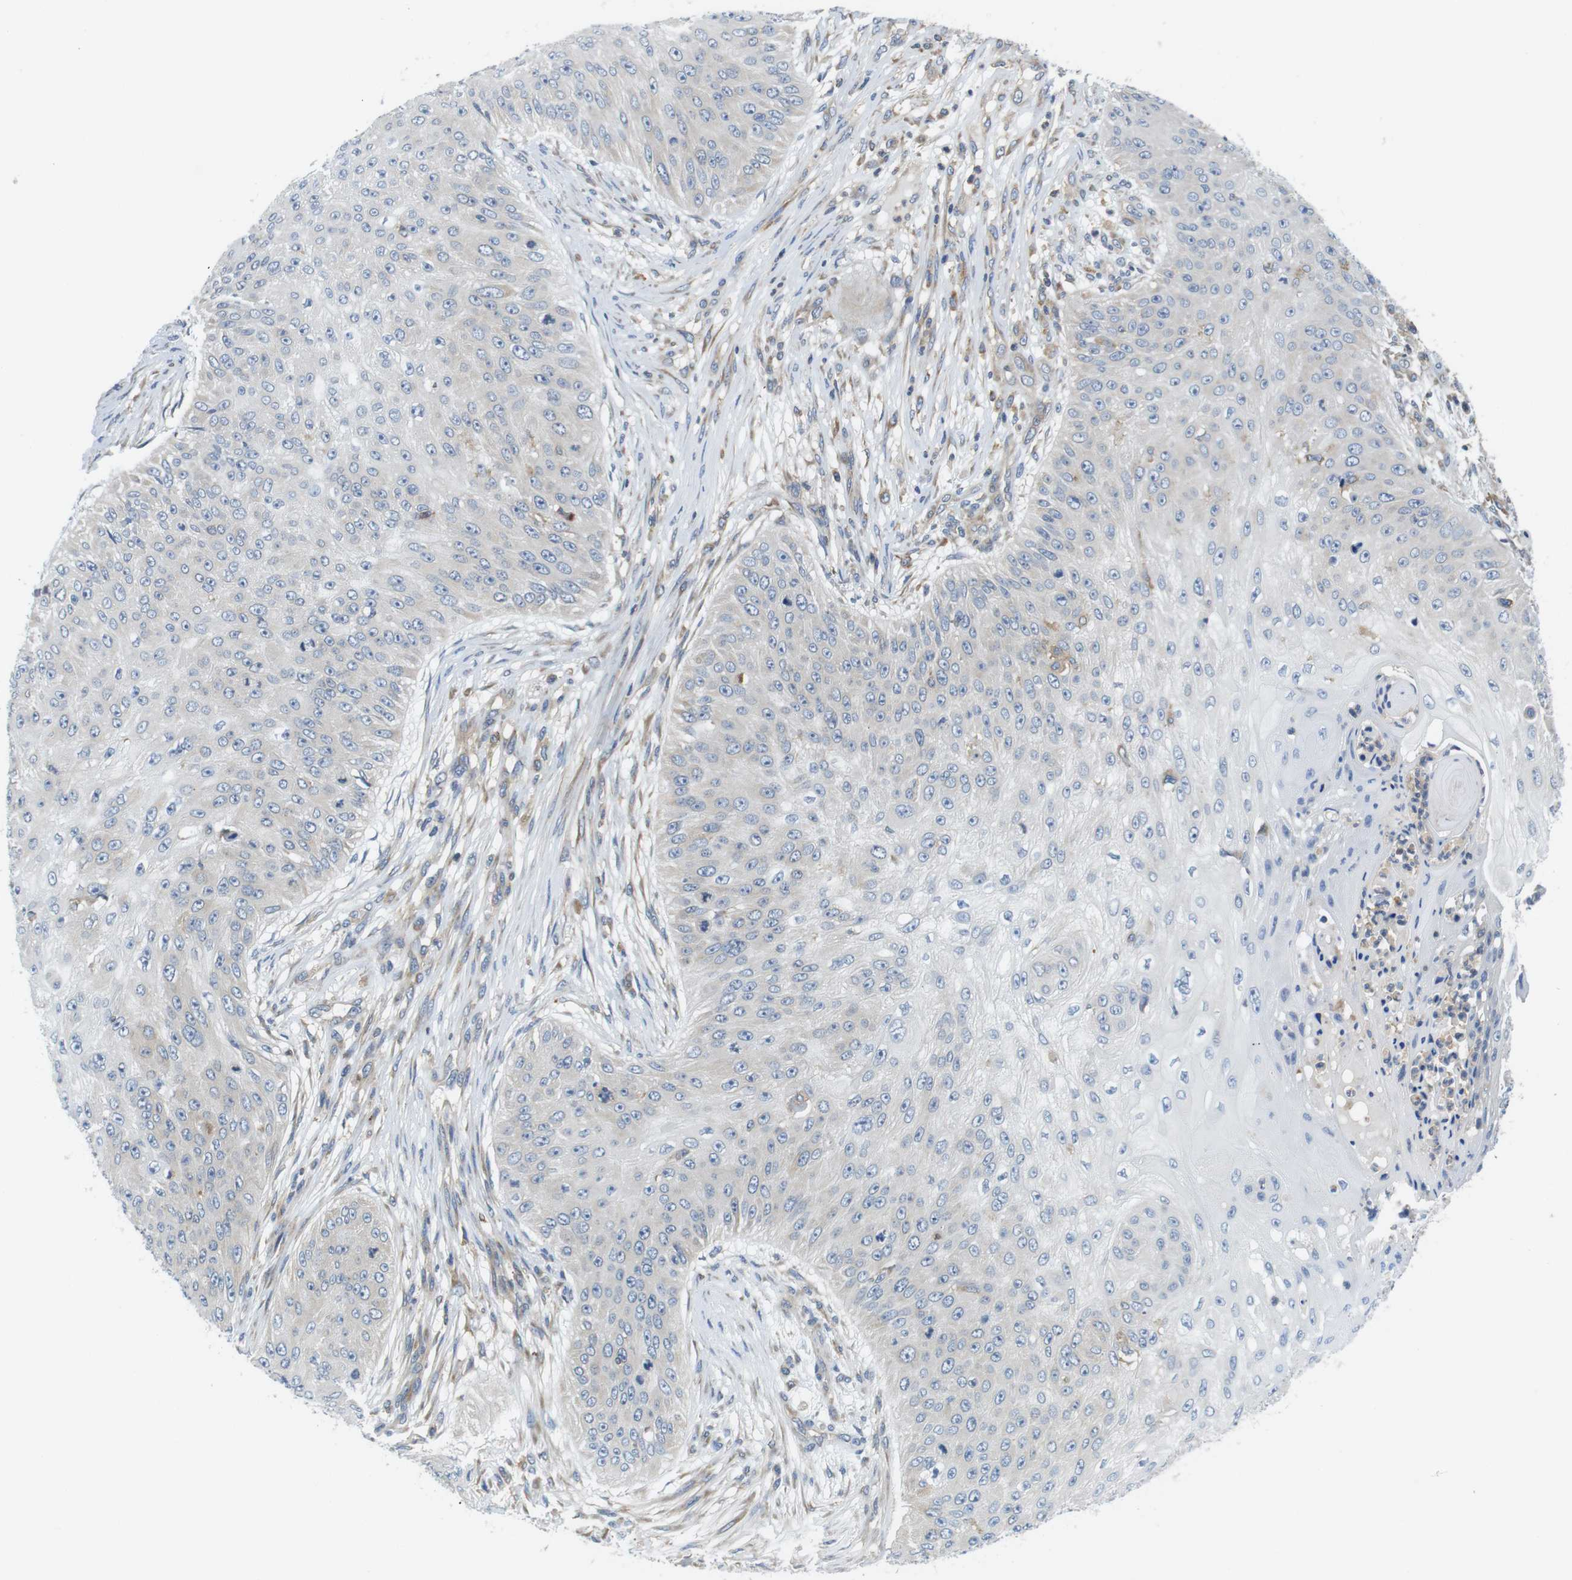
{"staining": {"intensity": "negative", "quantity": "none", "location": "none"}, "tissue": "skin cancer", "cell_type": "Tumor cells", "image_type": "cancer", "snomed": [{"axis": "morphology", "description": "Squamous cell carcinoma, NOS"}, {"axis": "topography", "description": "Skin"}], "caption": "This is a micrograph of immunohistochemistry (IHC) staining of skin squamous cell carcinoma, which shows no positivity in tumor cells.", "gene": "HERPUD2", "patient": {"sex": "female", "age": 80}}